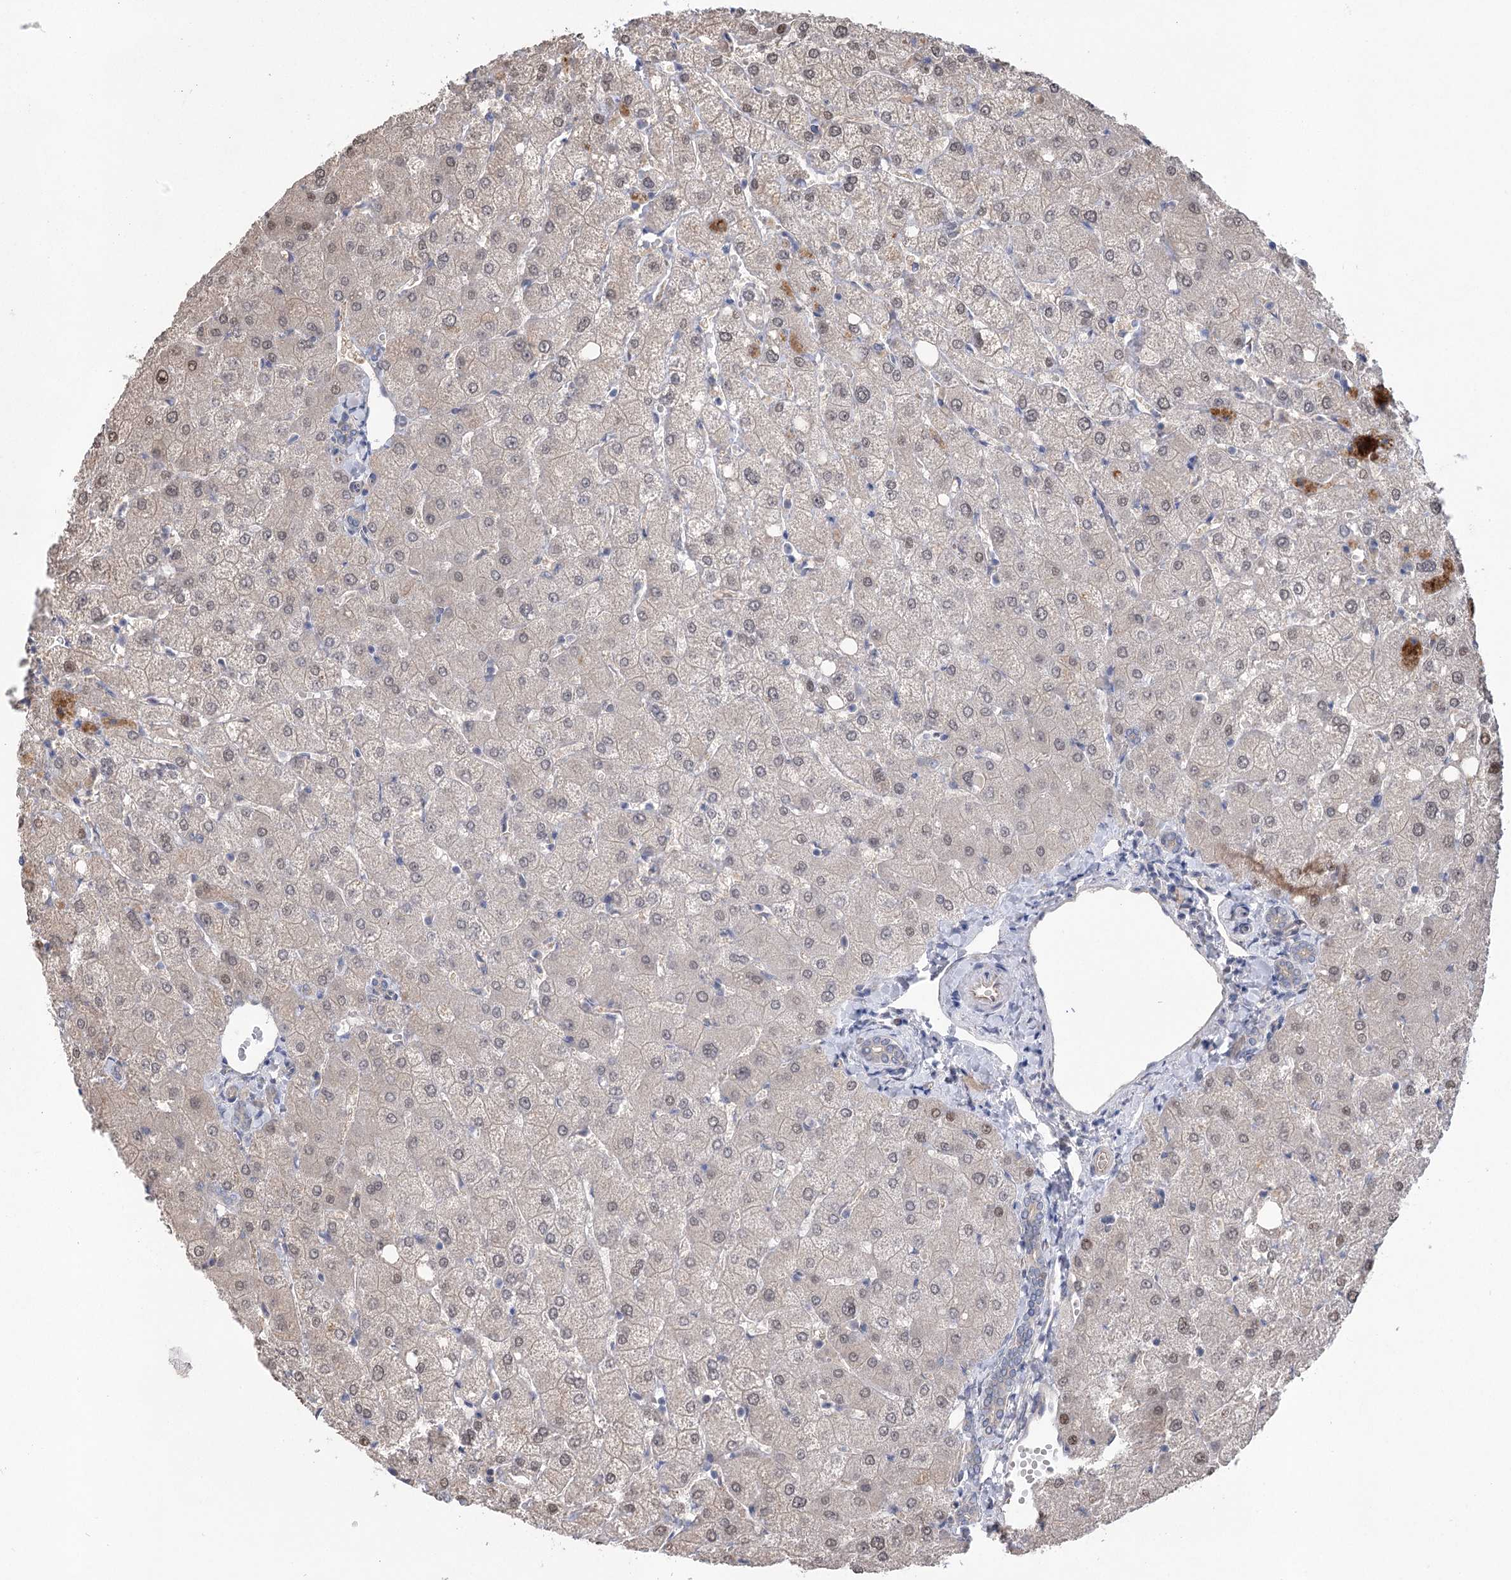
{"staining": {"intensity": "weak", "quantity": "<25%", "location": "cytoplasmic/membranous"}, "tissue": "liver", "cell_type": "Cholangiocytes", "image_type": "normal", "snomed": [{"axis": "morphology", "description": "Normal tissue, NOS"}, {"axis": "topography", "description": "Liver"}], "caption": "High magnification brightfield microscopy of benign liver stained with DAB (3,3'-diaminobenzidine) (brown) and counterstained with hematoxylin (blue): cholangiocytes show no significant positivity. Brightfield microscopy of immunohistochemistry (IHC) stained with DAB (3,3'-diaminobenzidine) (brown) and hematoxylin (blue), captured at high magnification.", "gene": "RWDD4", "patient": {"sex": "female", "age": 54}}